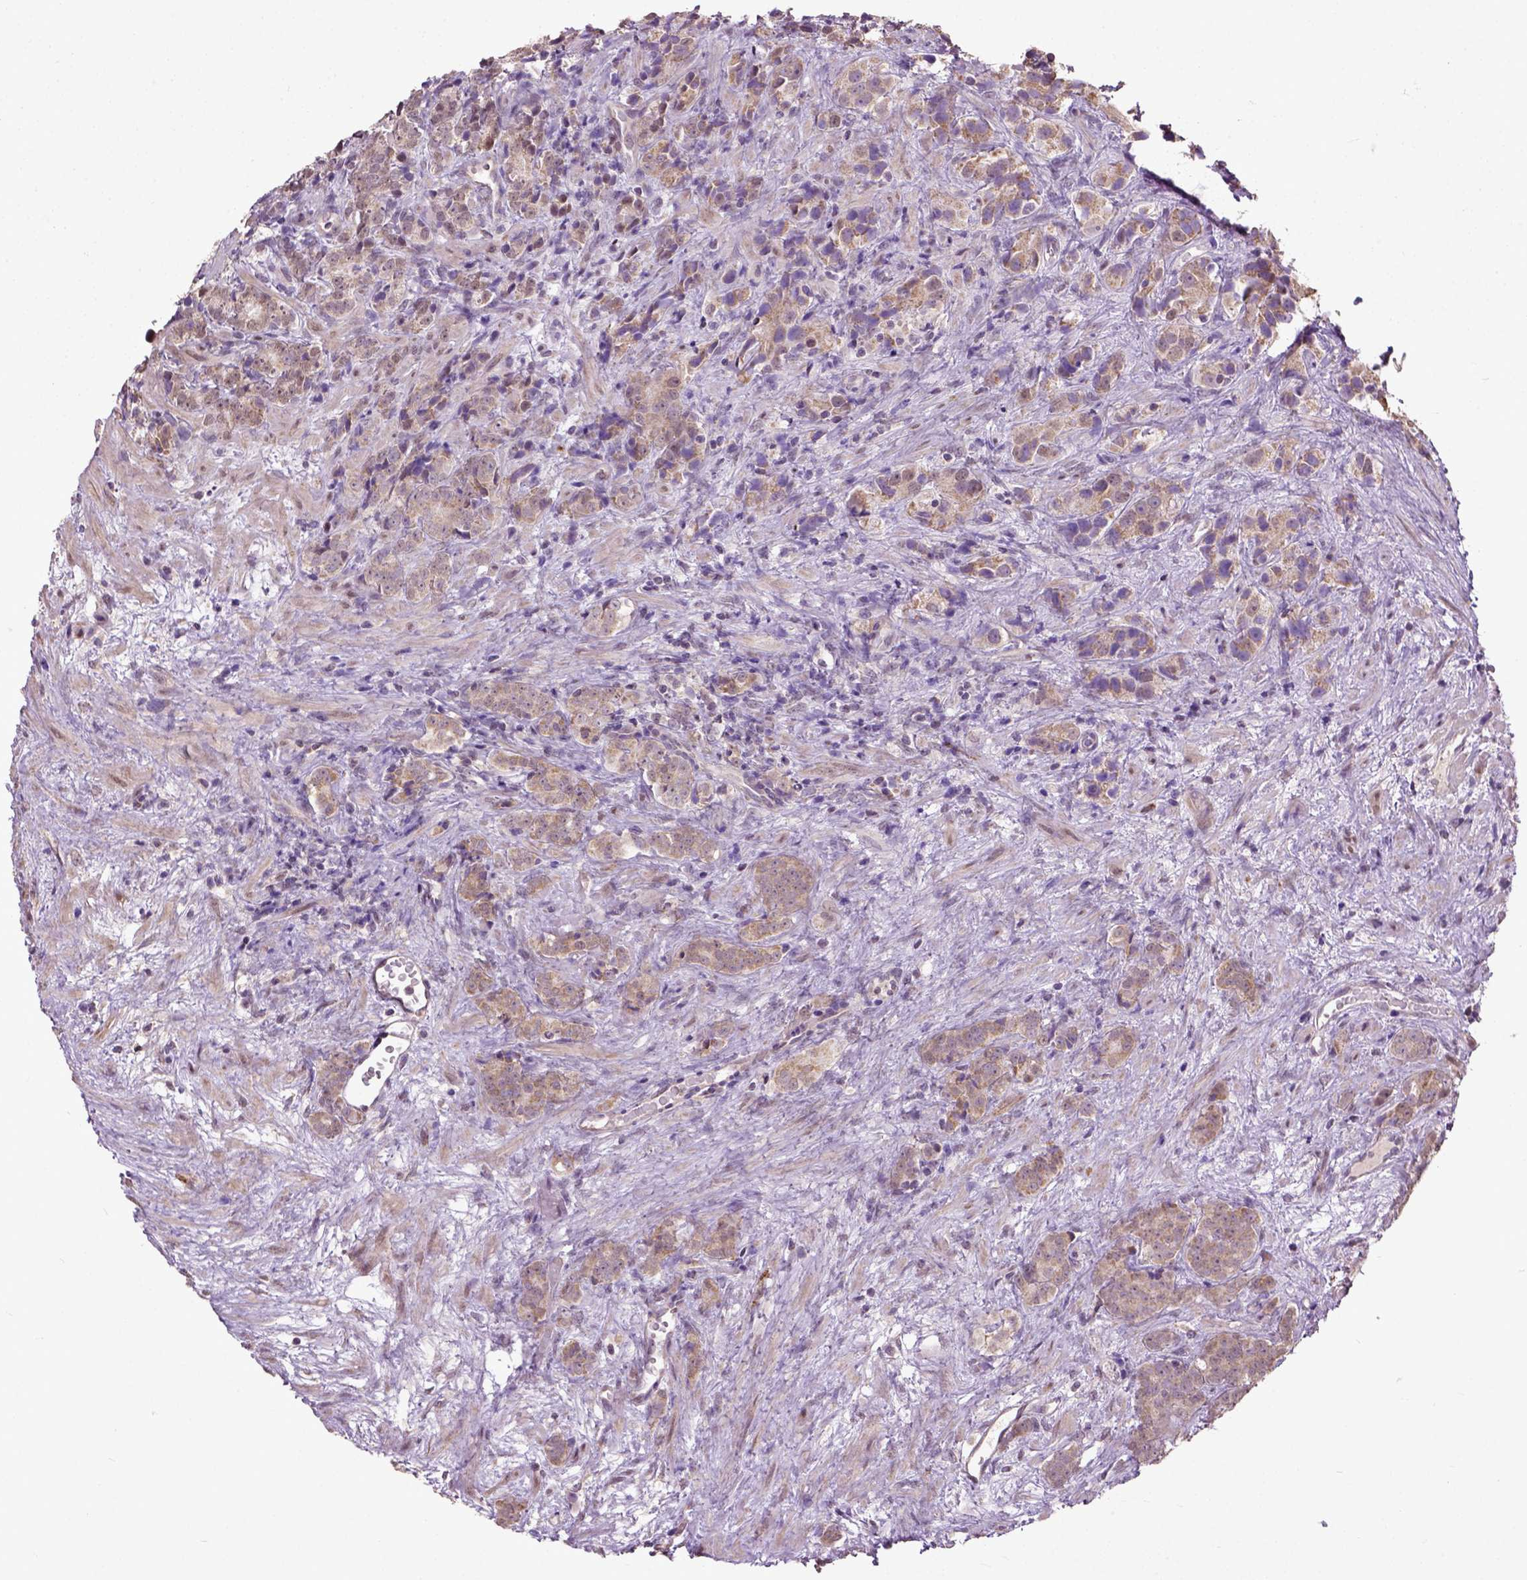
{"staining": {"intensity": "moderate", "quantity": ">75%", "location": "cytoplasmic/membranous"}, "tissue": "prostate cancer", "cell_type": "Tumor cells", "image_type": "cancer", "snomed": [{"axis": "morphology", "description": "Adenocarcinoma, High grade"}, {"axis": "topography", "description": "Prostate"}], "caption": "Tumor cells display medium levels of moderate cytoplasmic/membranous expression in approximately >75% of cells in human prostate cancer (high-grade adenocarcinoma).", "gene": "UBA3", "patient": {"sex": "male", "age": 90}}